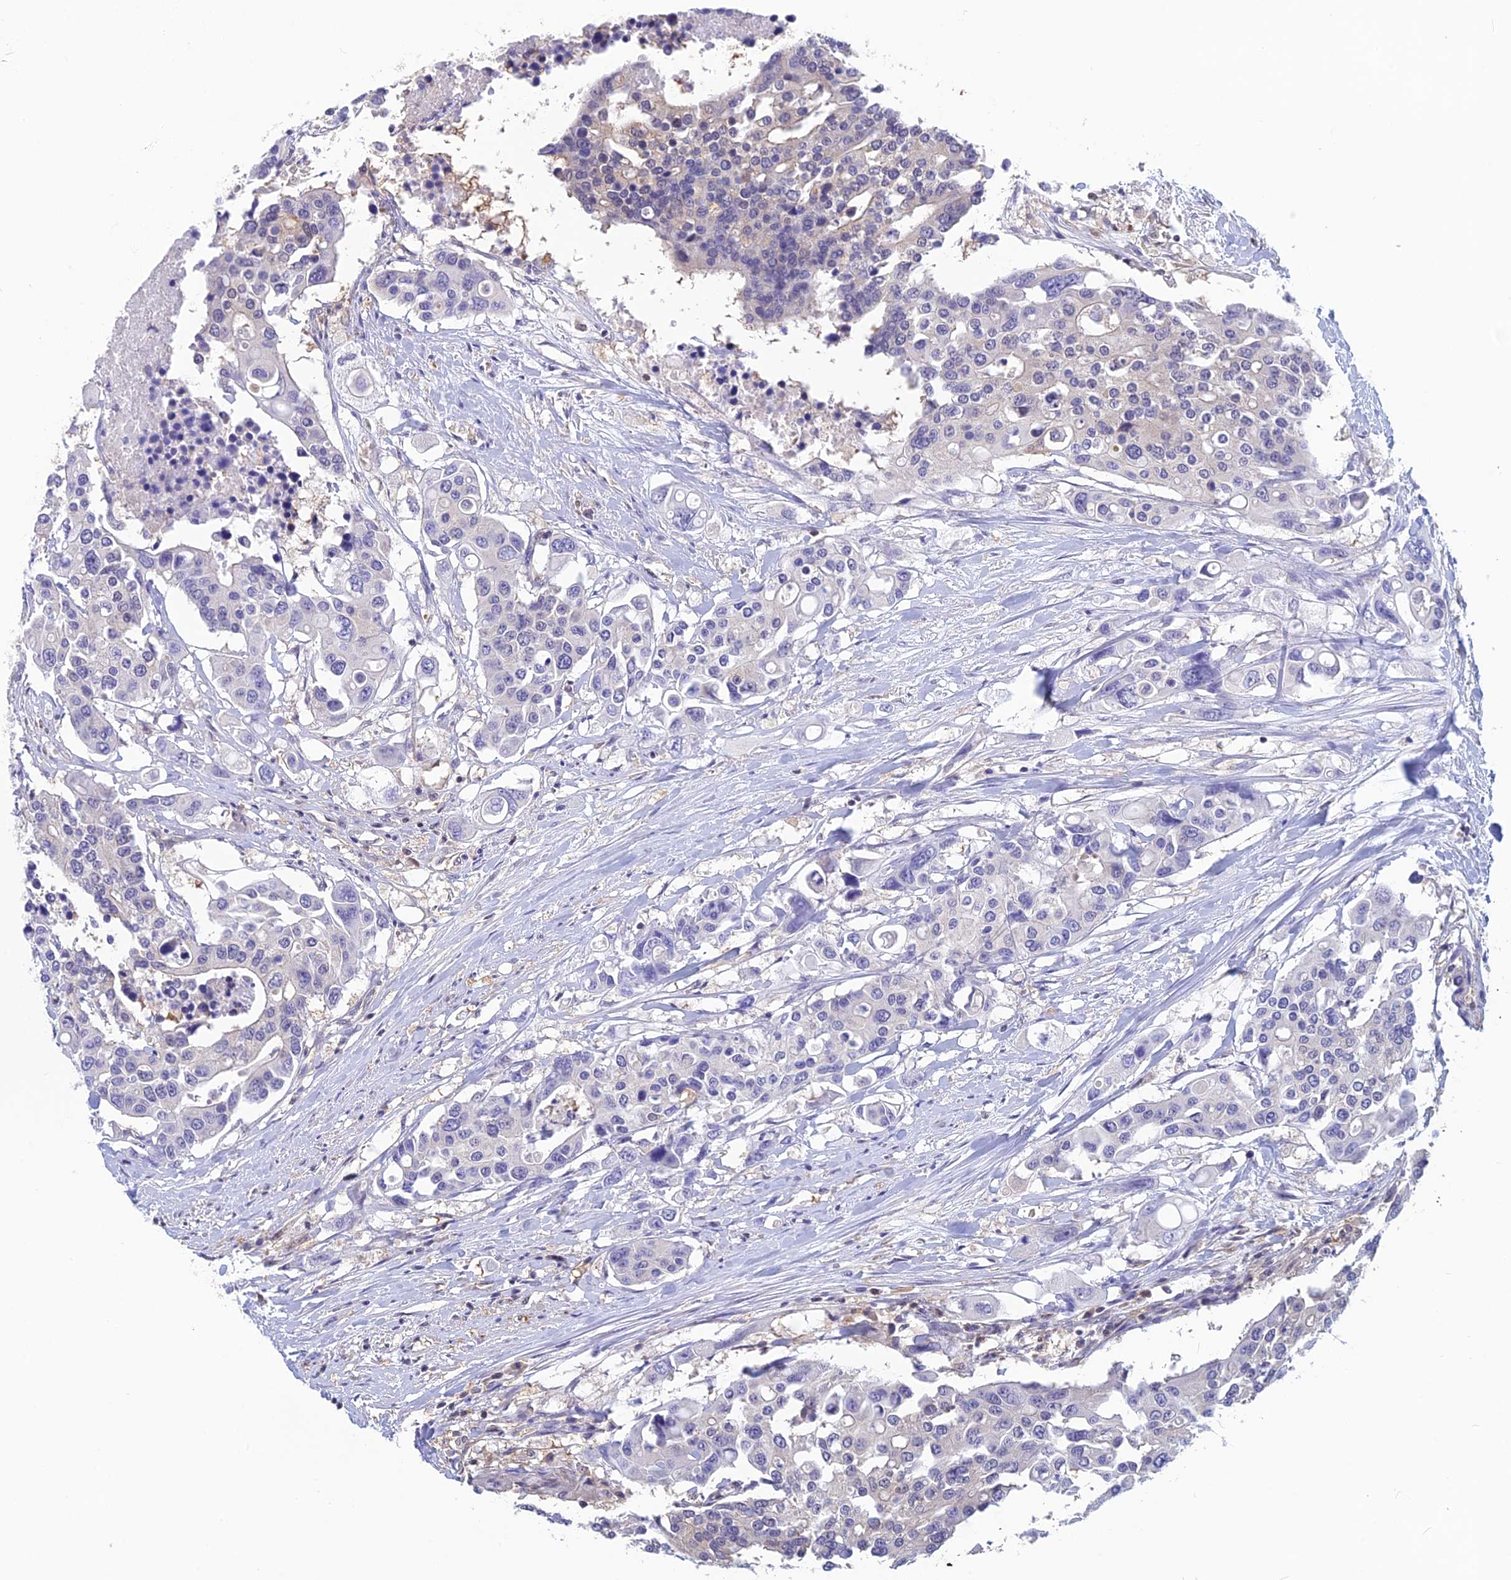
{"staining": {"intensity": "negative", "quantity": "none", "location": "none"}, "tissue": "colorectal cancer", "cell_type": "Tumor cells", "image_type": "cancer", "snomed": [{"axis": "morphology", "description": "Adenocarcinoma, NOS"}, {"axis": "topography", "description": "Colon"}], "caption": "Protein analysis of colorectal cancer (adenocarcinoma) displays no significant expression in tumor cells.", "gene": "HINT1", "patient": {"sex": "male", "age": 77}}